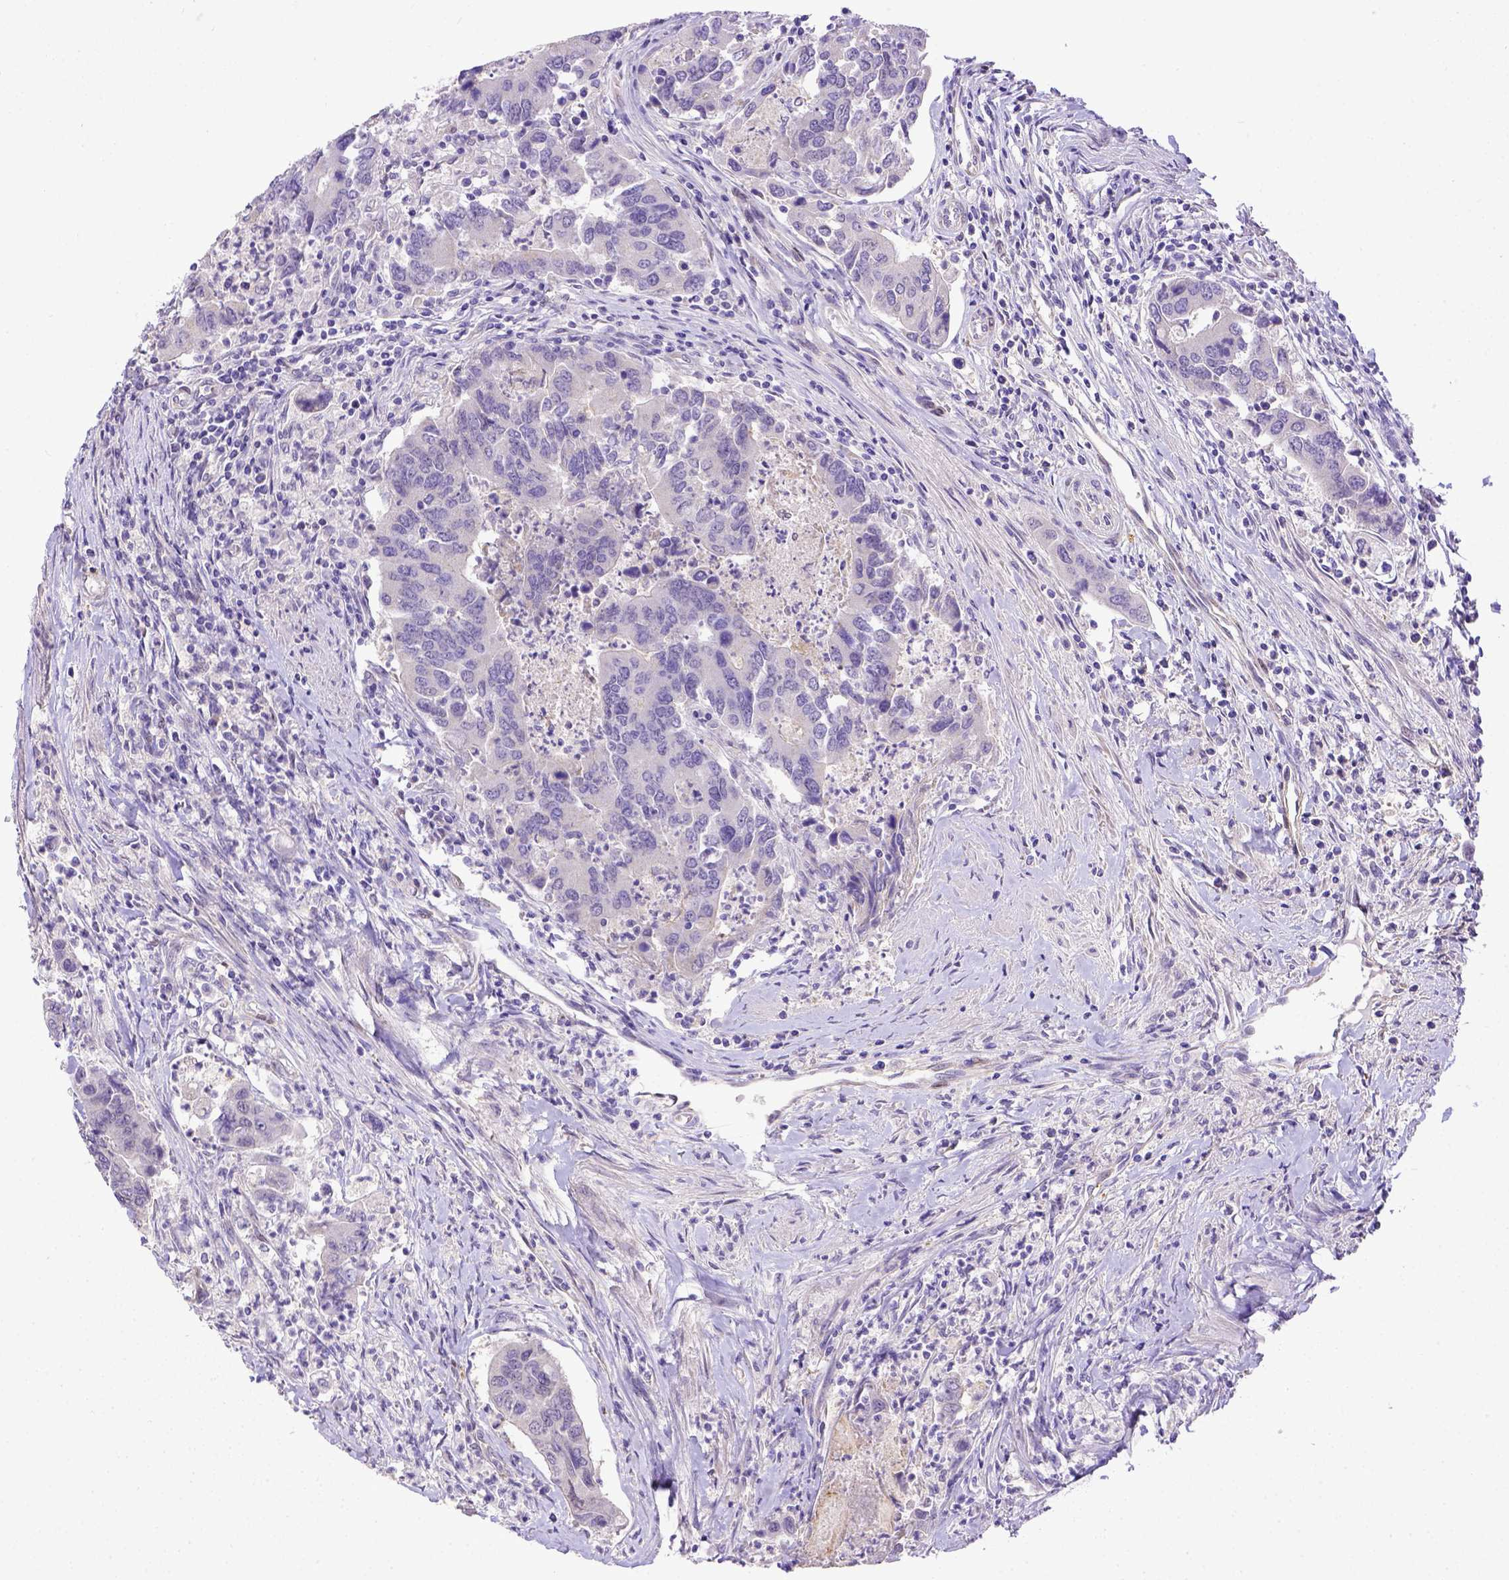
{"staining": {"intensity": "negative", "quantity": "none", "location": "none"}, "tissue": "colorectal cancer", "cell_type": "Tumor cells", "image_type": "cancer", "snomed": [{"axis": "morphology", "description": "Adenocarcinoma, NOS"}, {"axis": "topography", "description": "Colon"}], "caption": "Human colorectal adenocarcinoma stained for a protein using immunohistochemistry demonstrates no expression in tumor cells.", "gene": "BTN1A1", "patient": {"sex": "female", "age": 67}}